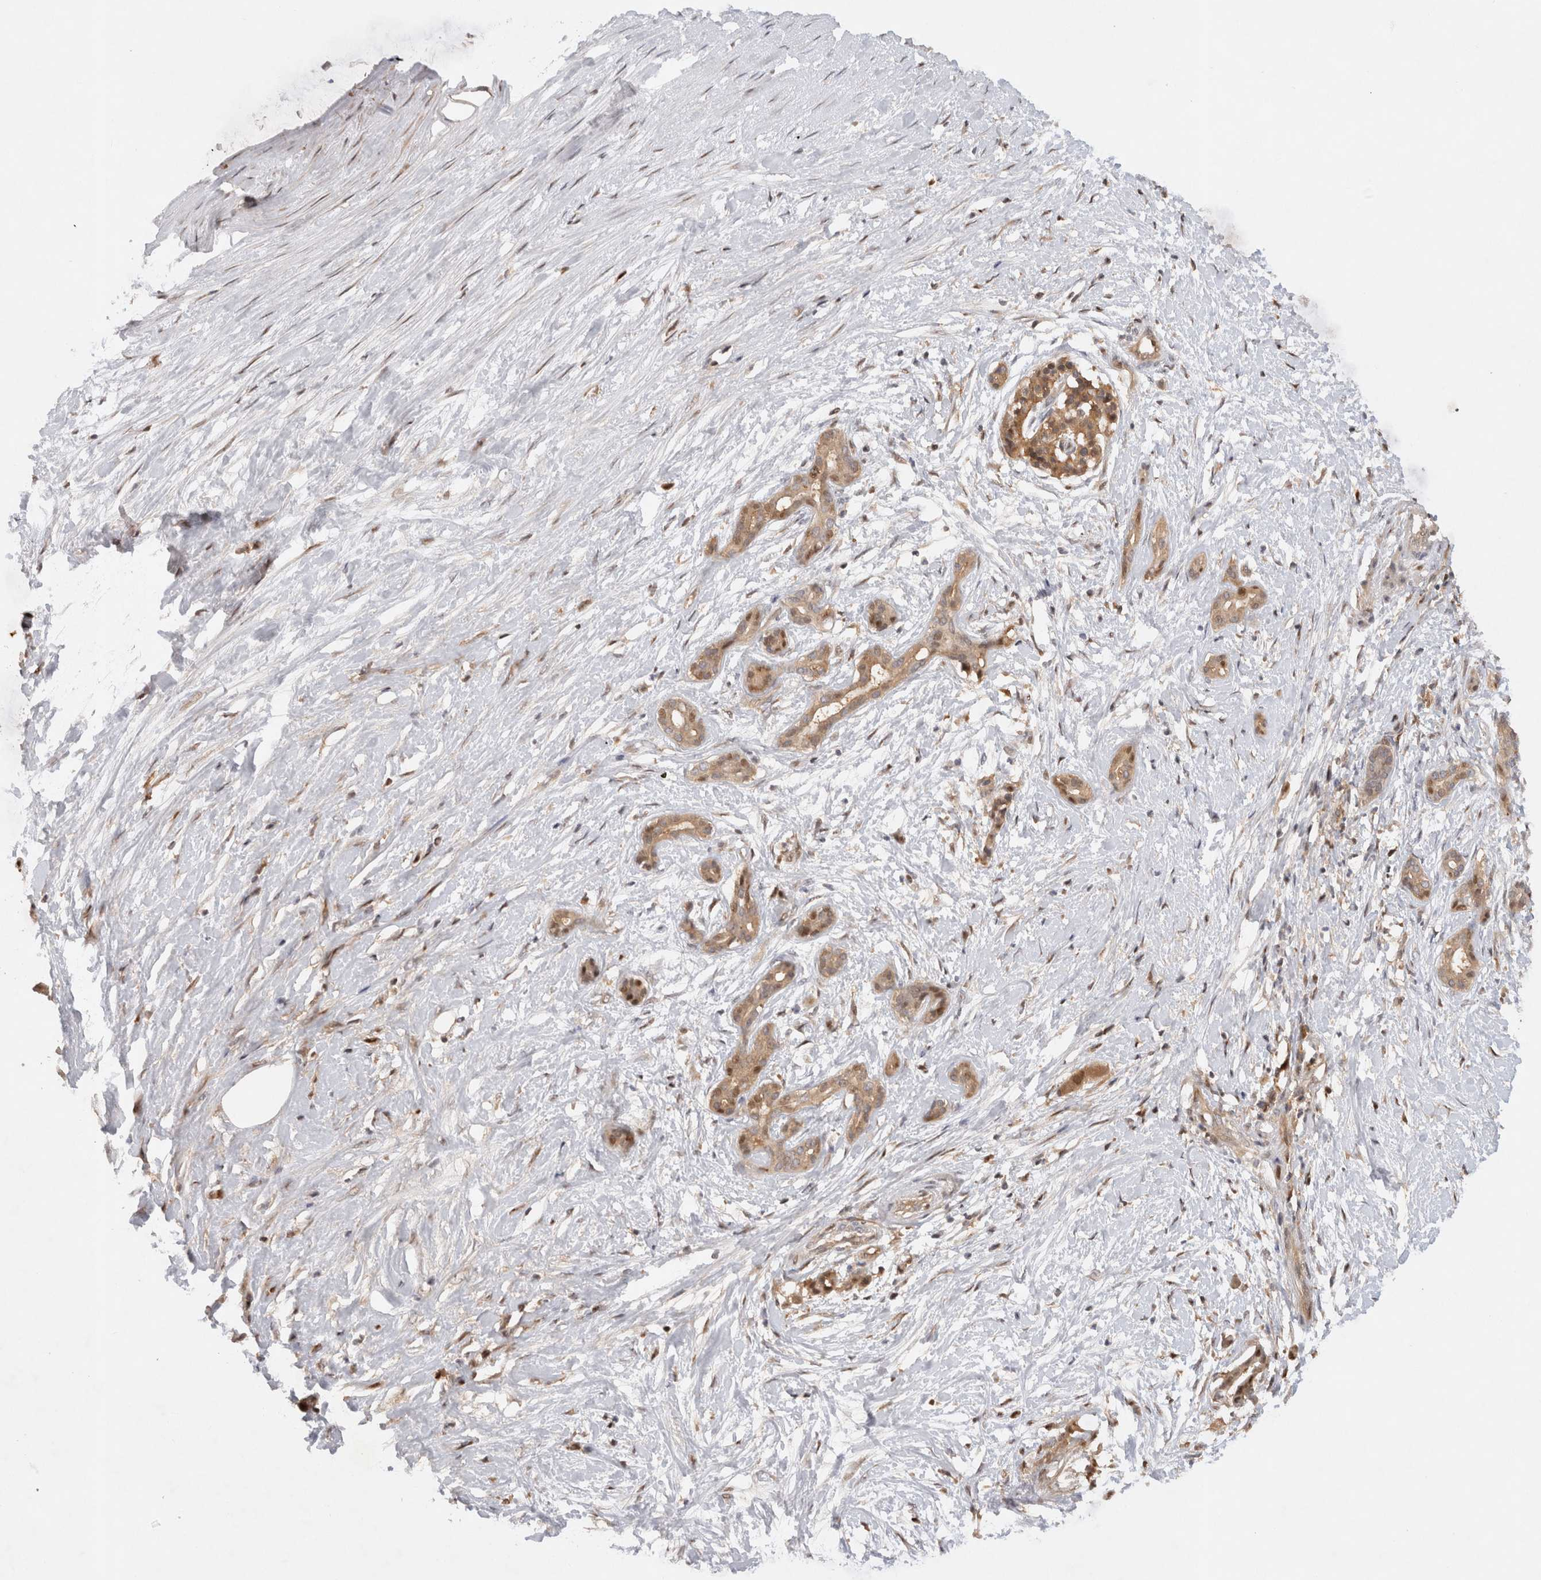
{"staining": {"intensity": "moderate", "quantity": ">75%", "location": "cytoplasmic/membranous,nuclear"}, "tissue": "pancreatic cancer", "cell_type": "Tumor cells", "image_type": "cancer", "snomed": [{"axis": "morphology", "description": "Adenocarcinoma, NOS"}, {"axis": "topography", "description": "Pancreas"}], "caption": "Immunohistochemical staining of human pancreatic cancer reveals medium levels of moderate cytoplasmic/membranous and nuclear staining in about >75% of tumor cells.", "gene": "HTT", "patient": {"sex": "male", "age": 41}}